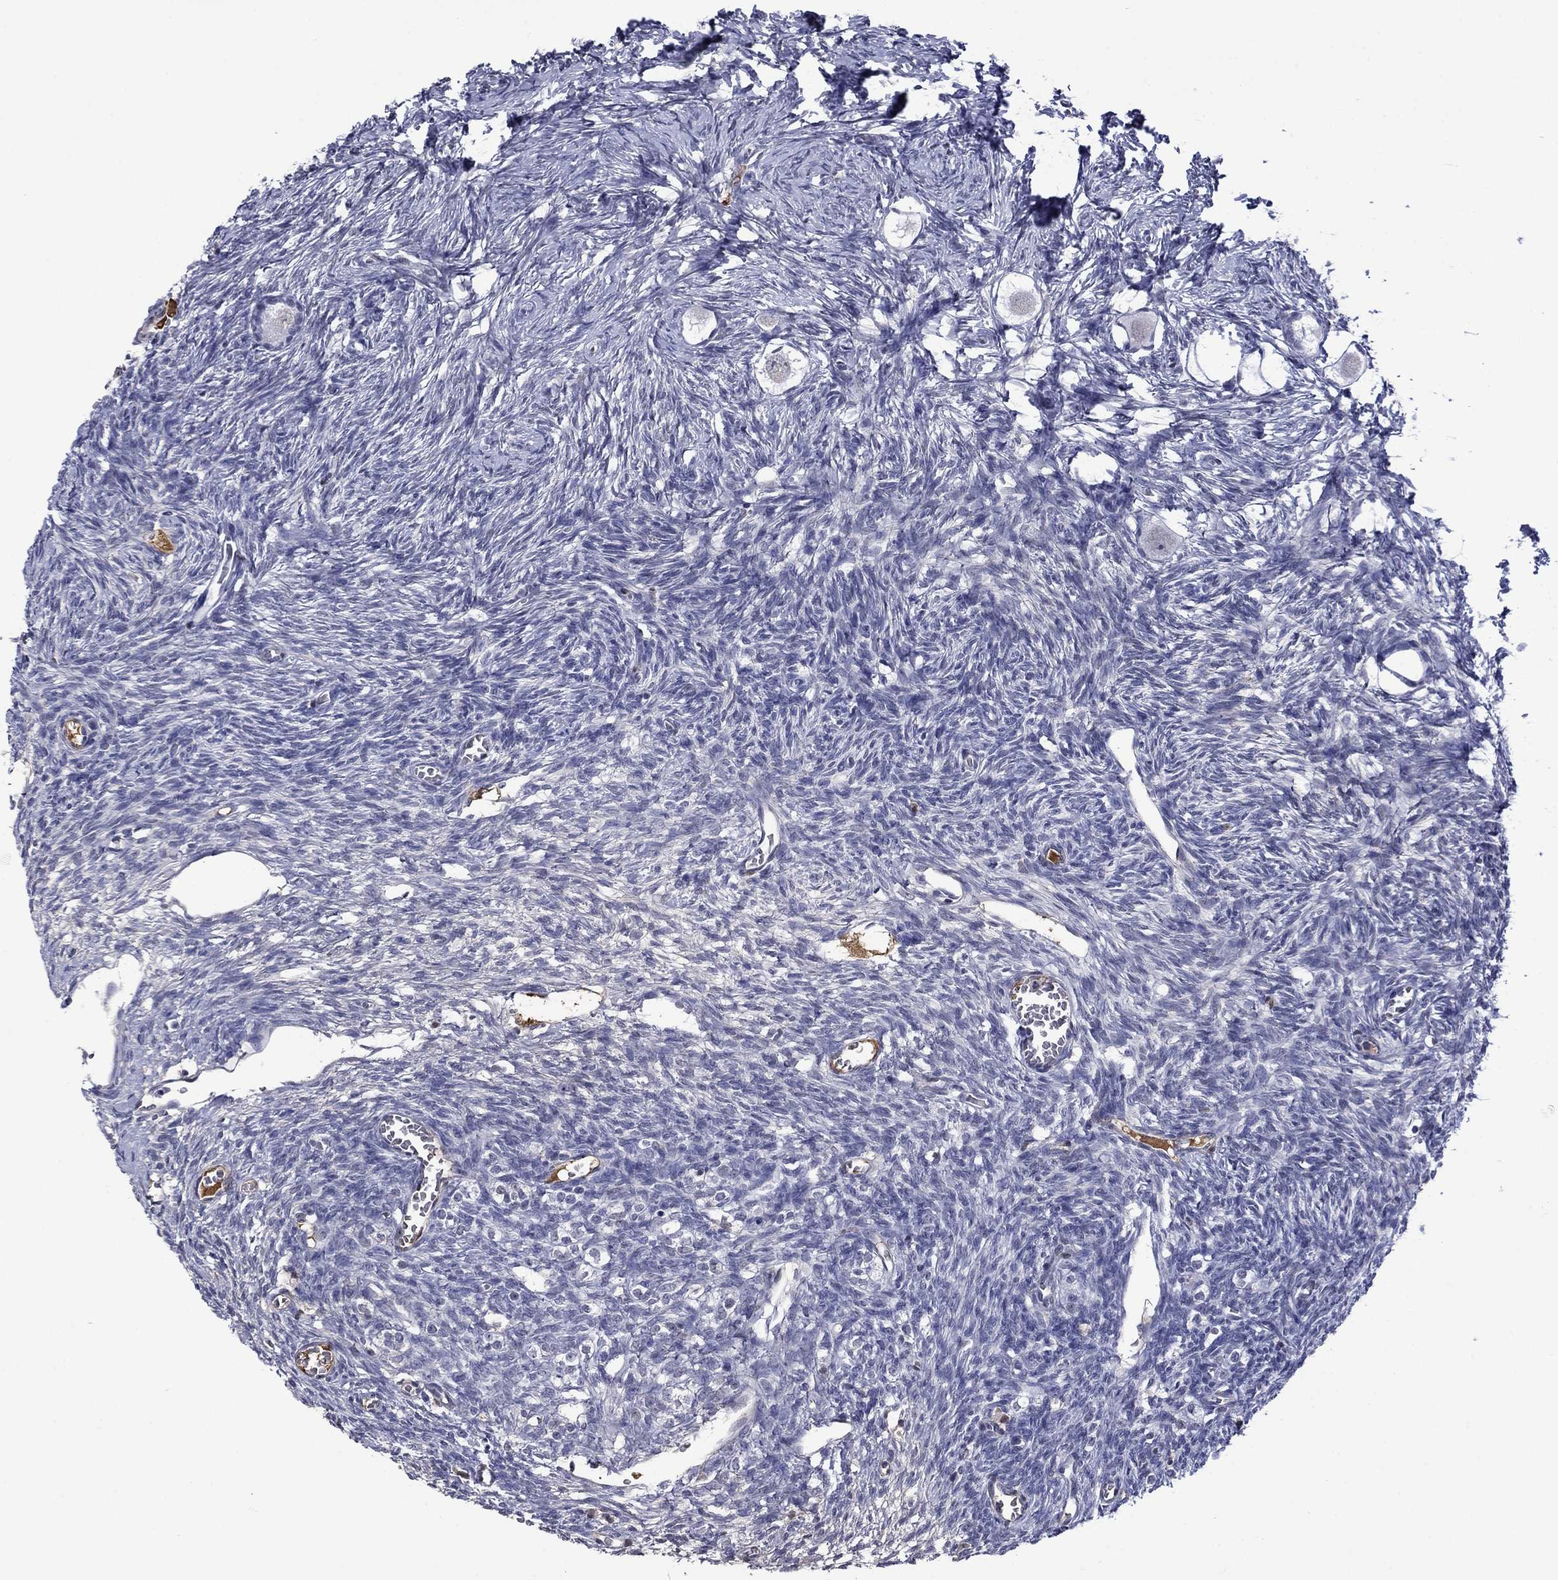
{"staining": {"intensity": "negative", "quantity": "none", "location": "none"}, "tissue": "ovary", "cell_type": "Follicle cells", "image_type": "normal", "snomed": [{"axis": "morphology", "description": "Normal tissue, NOS"}, {"axis": "topography", "description": "Ovary"}], "caption": "Immunohistochemical staining of unremarkable human ovary displays no significant positivity in follicle cells.", "gene": "APOA2", "patient": {"sex": "female", "age": 27}}